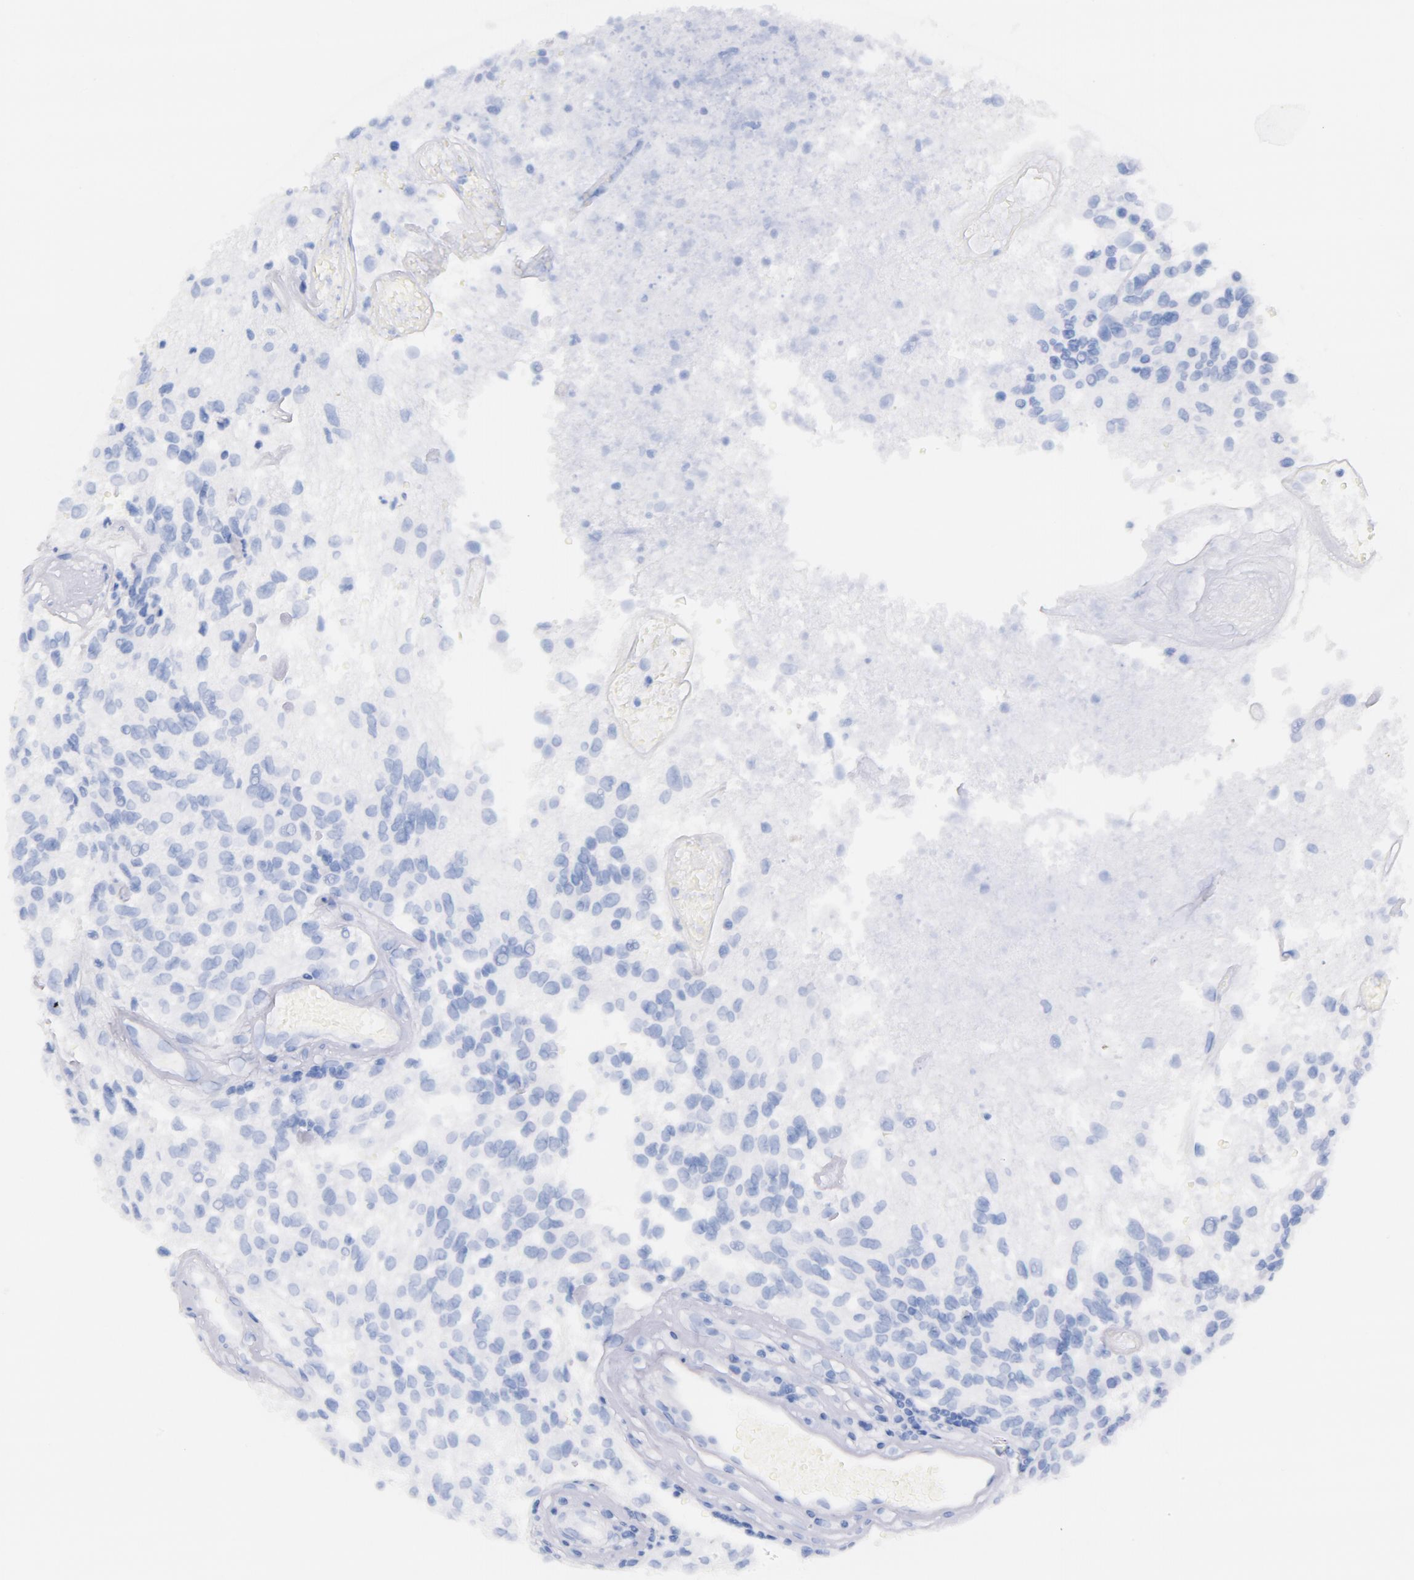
{"staining": {"intensity": "negative", "quantity": "none", "location": "none"}, "tissue": "glioma", "cell_type": "Tumor cells", "image_type": "cancer", "snomed": [{"axis": "morphology", "description": "Glioma, malignant, High grade"}, {"axis": "topography", "description": "Brain"}], "caption": "Tumor cells show no significant expression in glioma. (IHC, brightfield microscopy, high magnification).", "gene": "CD44", "patient": {"sex": "male", "age": 77}}